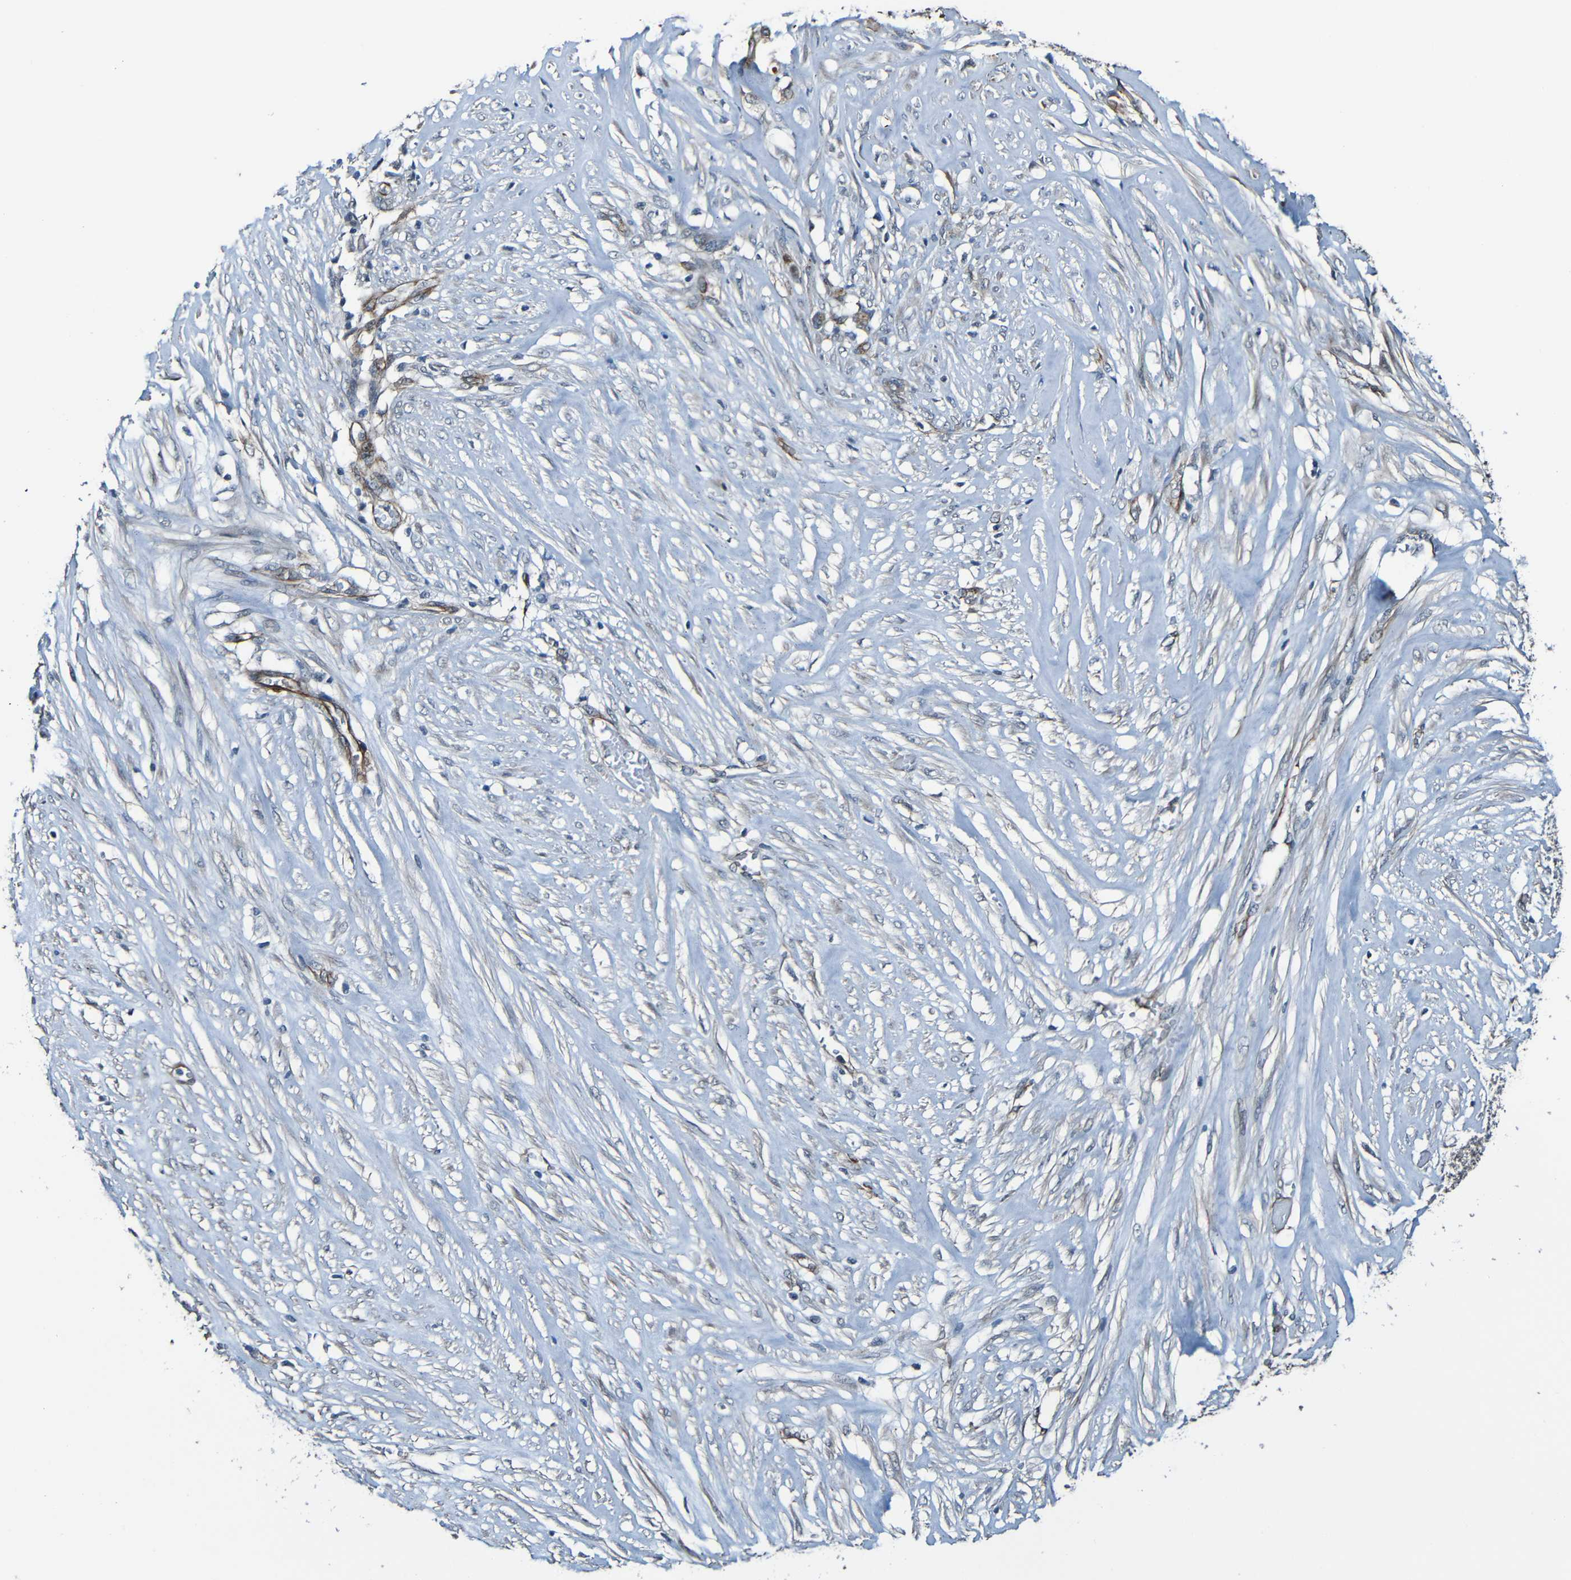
{"staining": {"intensity": "weak", "quantity": "<25%", "location": "cytoplasmic/membranous"}, "tissue": "ovarian cancer", "cell_type": "Tumor cells", "image_type": "cancer", "snomed": [{"axis": "morphology", "description": "Cystadenocarcinoma, mucinous, NOS"}, {"axis": "topography", "description": "Ovary"}], "caption": "Tumor cells are negative for brown protein staining in ovarian cancer (mucinous cystadenocarcinoma).", "gene": "LGR5", "patient": {"sex": "female", "age": 80}}